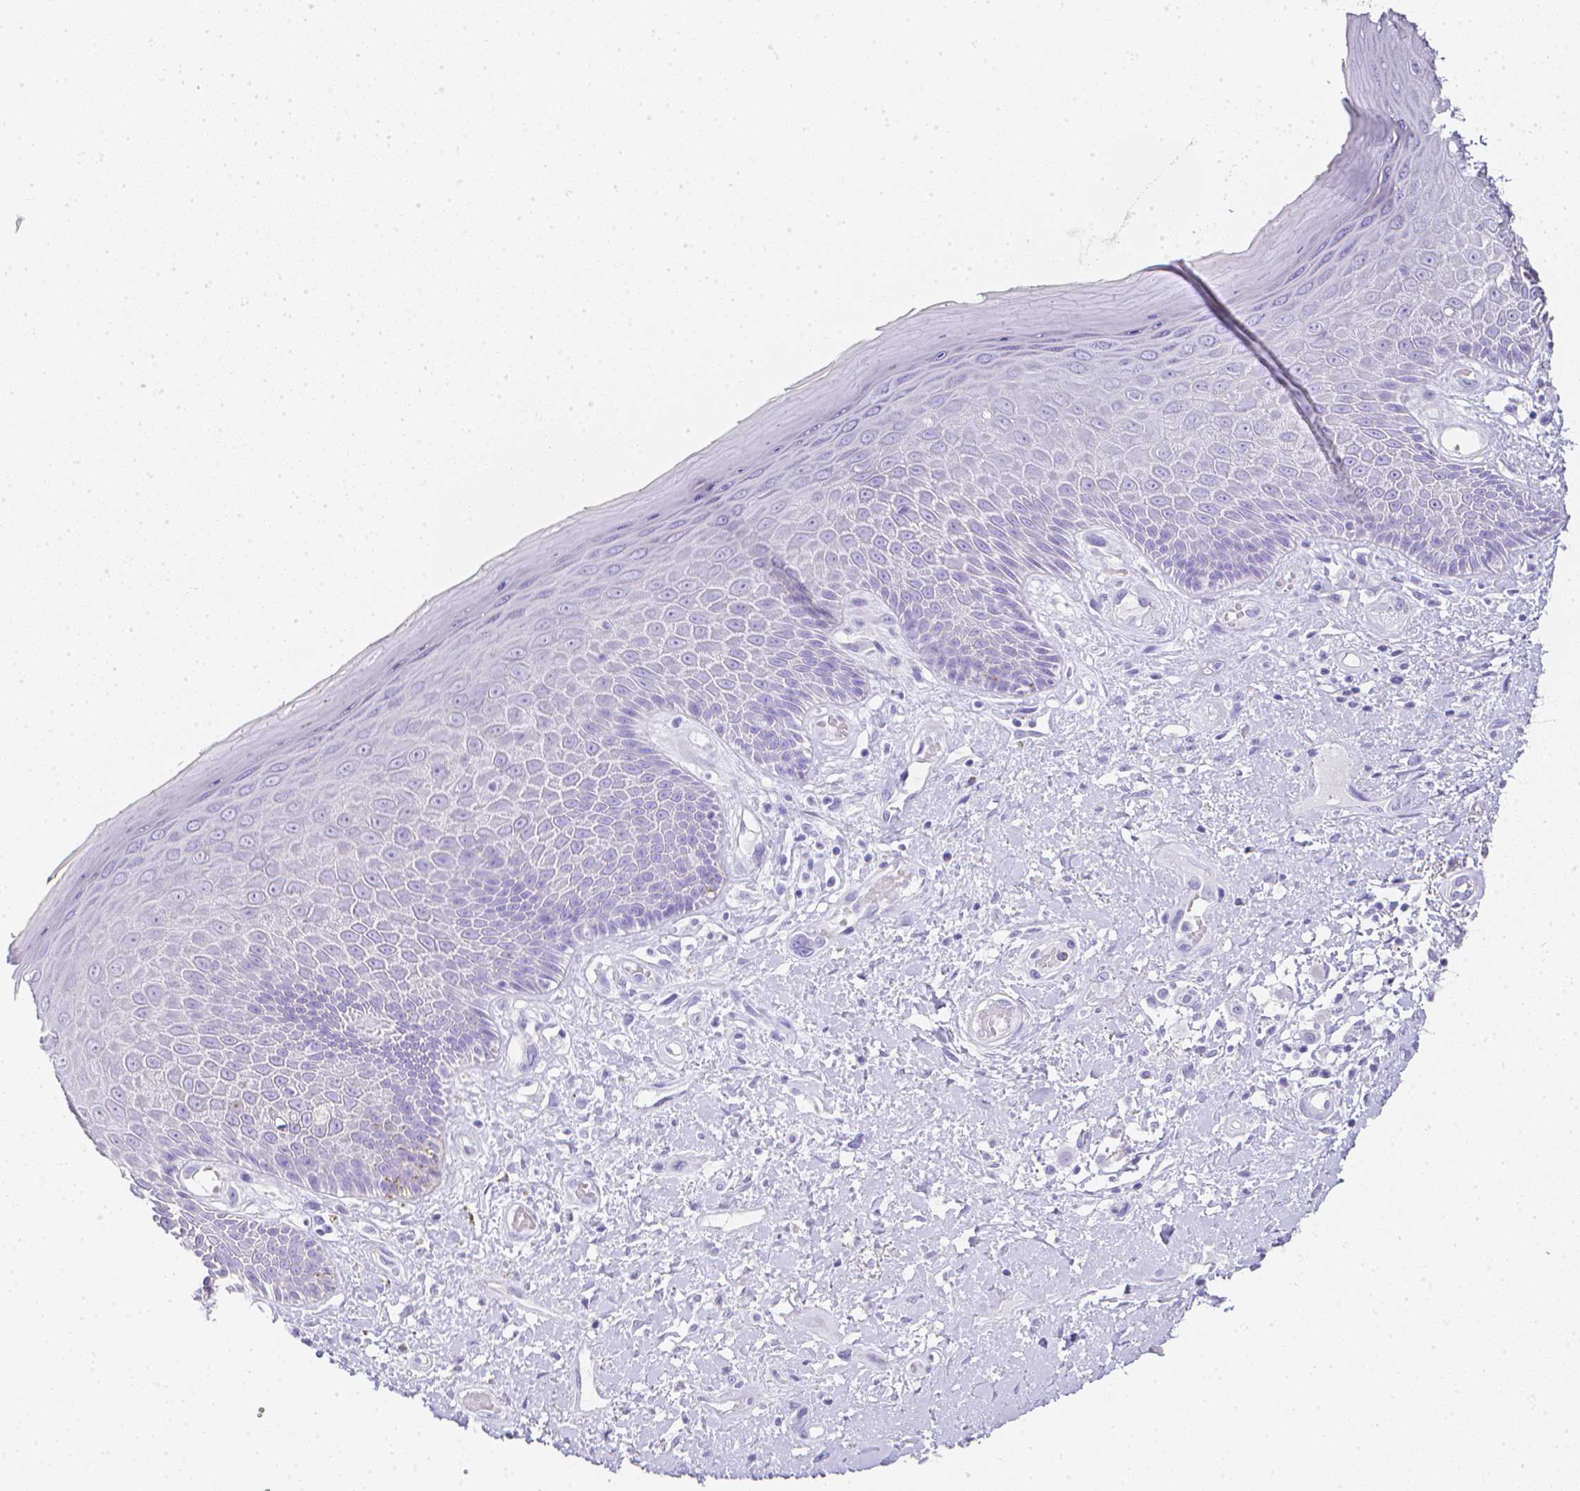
{"staining": {"intensity": "negative", "quantity": "none", "location": "none"}, "tissue": "skin", "cell_type": "Epidermal cells", "image_type": "normal", "snomed": [{"axis": "morphology", "description": "Normal tissue, NOS"}, {"axis": "topography", "description": "Anal"}, {"axis": "topography", "description": "Peripheral nerve tissue"}], "caption": "Human skin stained for a protein using IHC shows no expression in epidermal cells.", "gene": "LGALS4", "patient": {"sex": "male", "age": 78}}